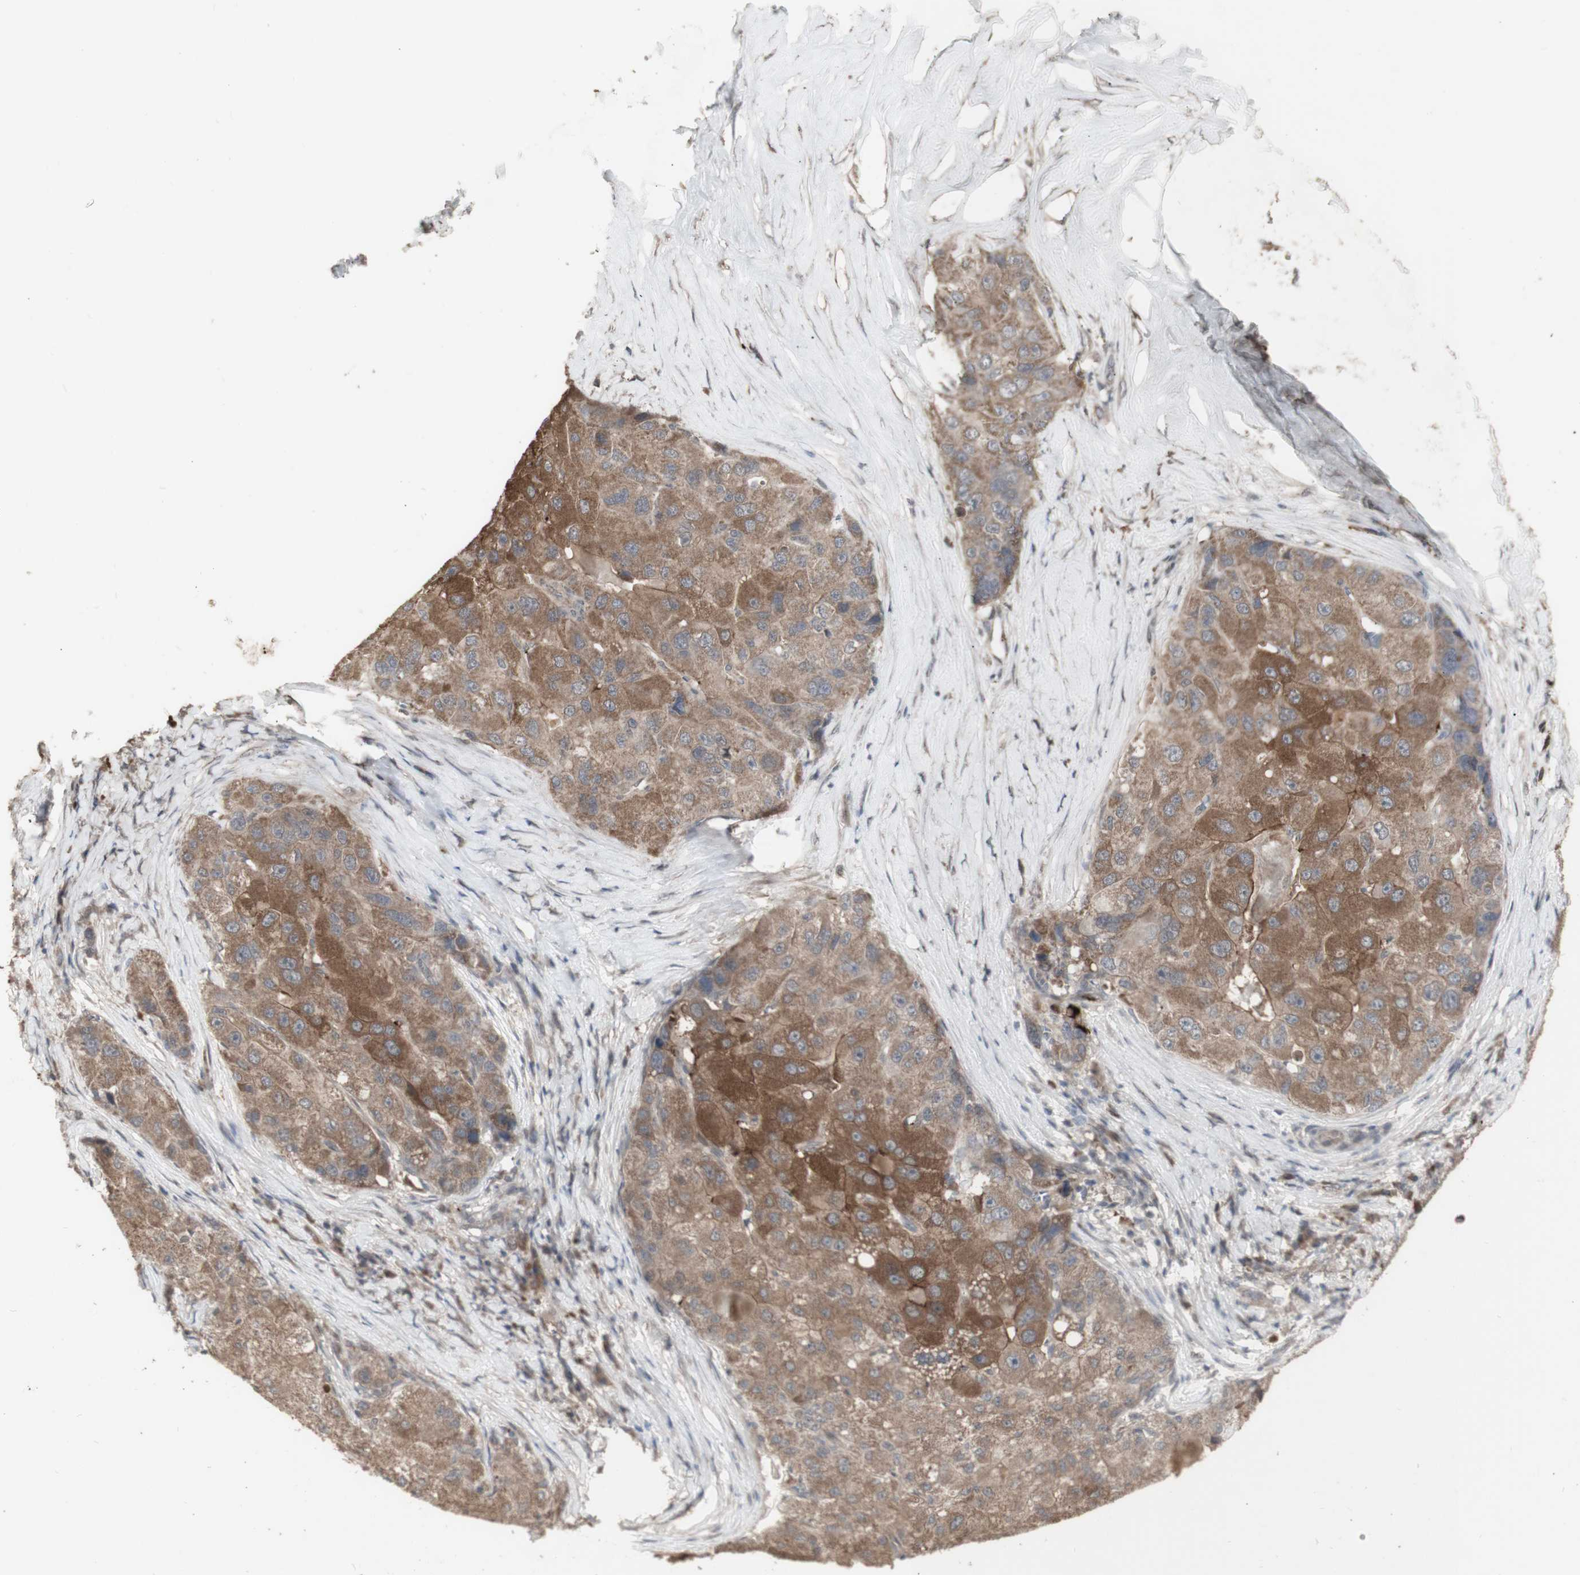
{"staining": {"intensity": "moderate", "quantity": ">75%", "location": "cytoplasmic/membranous"}, "tissue": "liver cancer", "cell_type": "Tumor cells", "image_type": "cancer", "snomed": [{"axis": "morphology", "description": "Carcinoma, Hepatocellular, NOS"}, {"axis": "topography", "description": "Liver"}], "caption": "DAB (3,3'-diaminobenzidine) immunohistochemical staining of human liver hepatocellular carcinoma shows moderate cytoplasmic/membranous protein staining in approximately >75% of tumor cells. (DAB (3,3'-diaminobenzidine) IHC with brightfield microscopy, high magnification).", "gene": "ALOX12", "patient": {"sex": "male", "age": 80}}